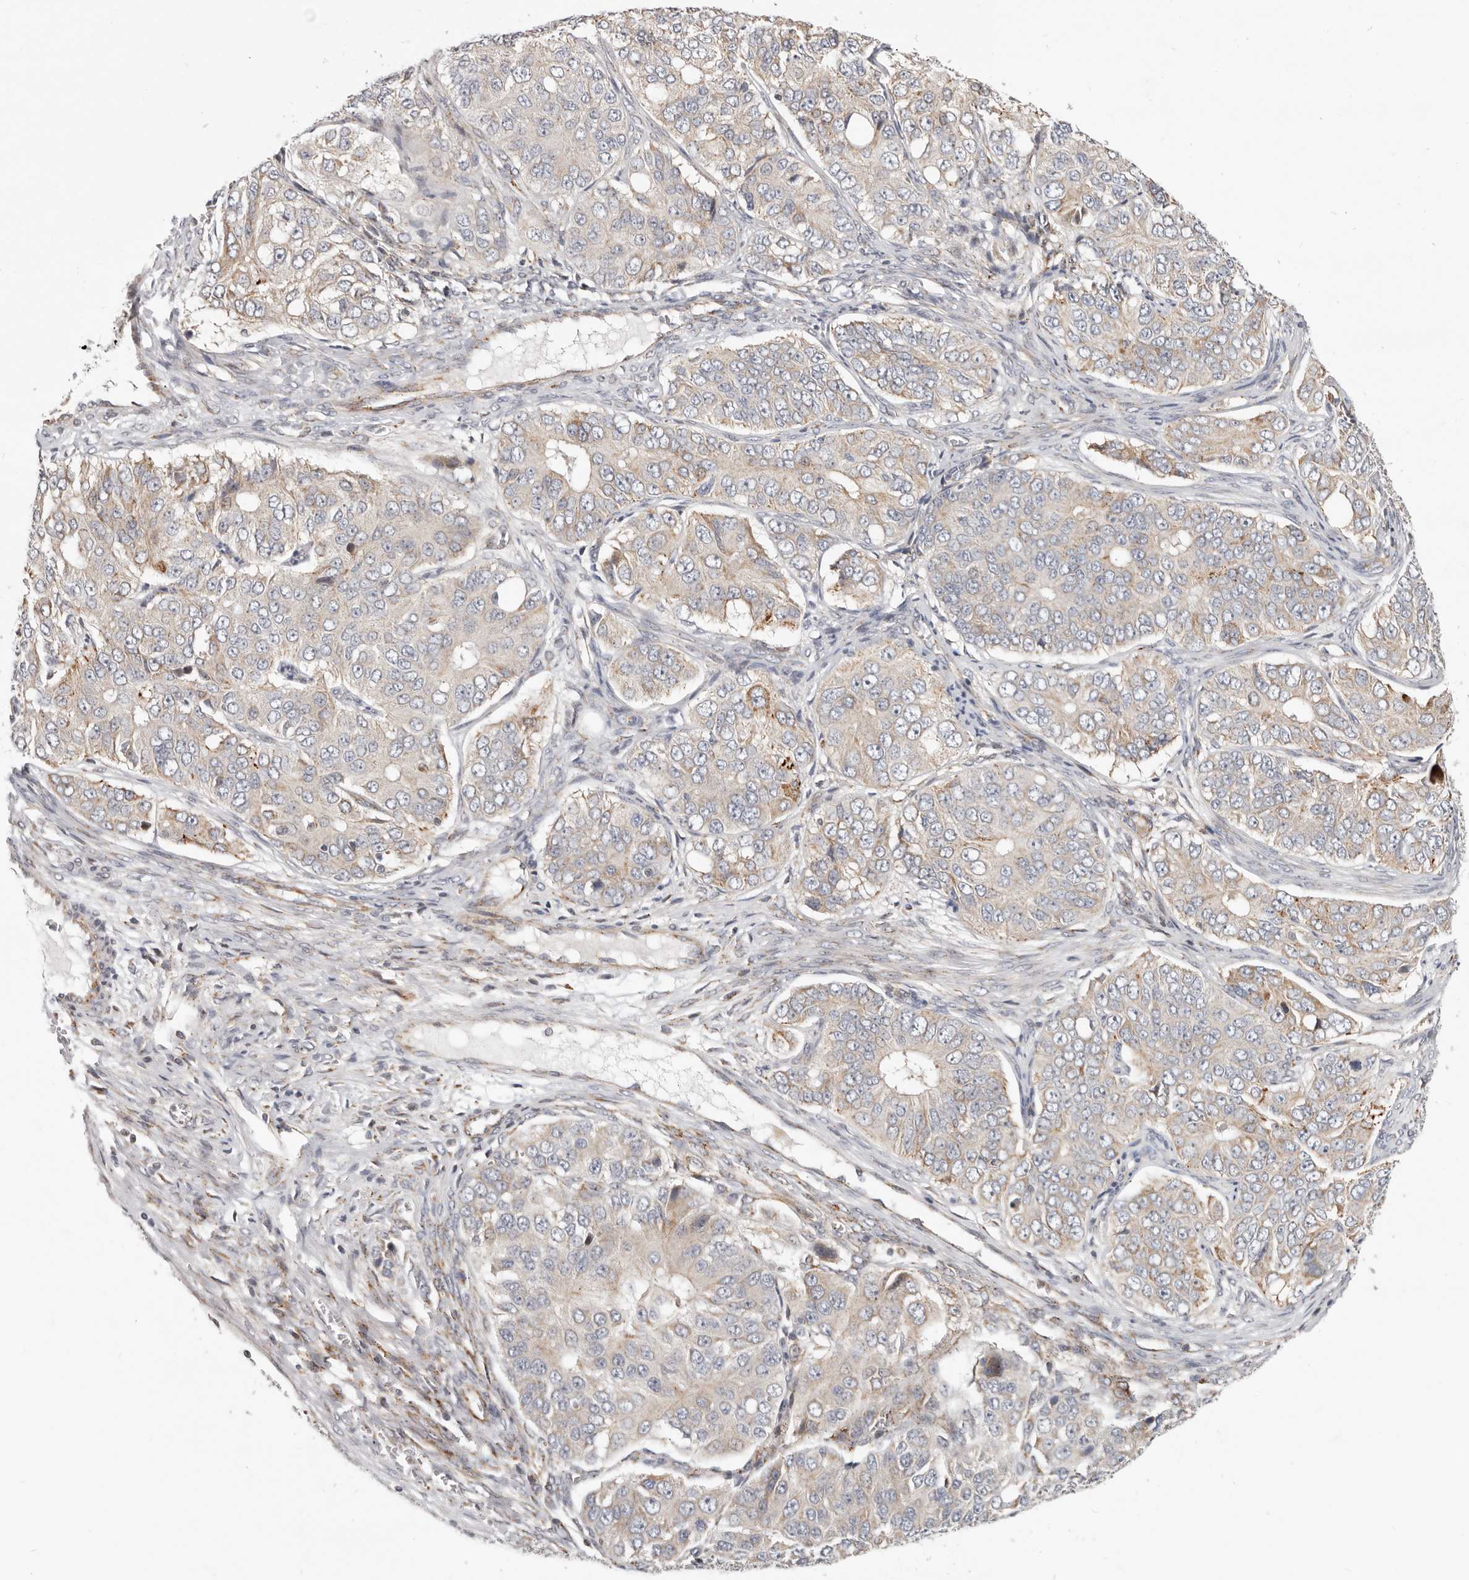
{"staining": {"intensity": "weak", "quantity": "<25%", "location": "cytoplasmic/membranous"}, "tissue": "ovarian cancer", "cell_type": "Tumor cells", "image_type": "cancer", "snomed": [{"axis": "morphology", "description": "Carcinoma, endometroid"}, {"axis": "topography", "description": "Ovary"}], "caption": "Immunohistochemical staining of ovarian cancer (endometroid carcinoma) demonstrates no significant positivity in tumor cells.", "gene": "TOR3A", "patient": {"sex": "female", "age": 51}}